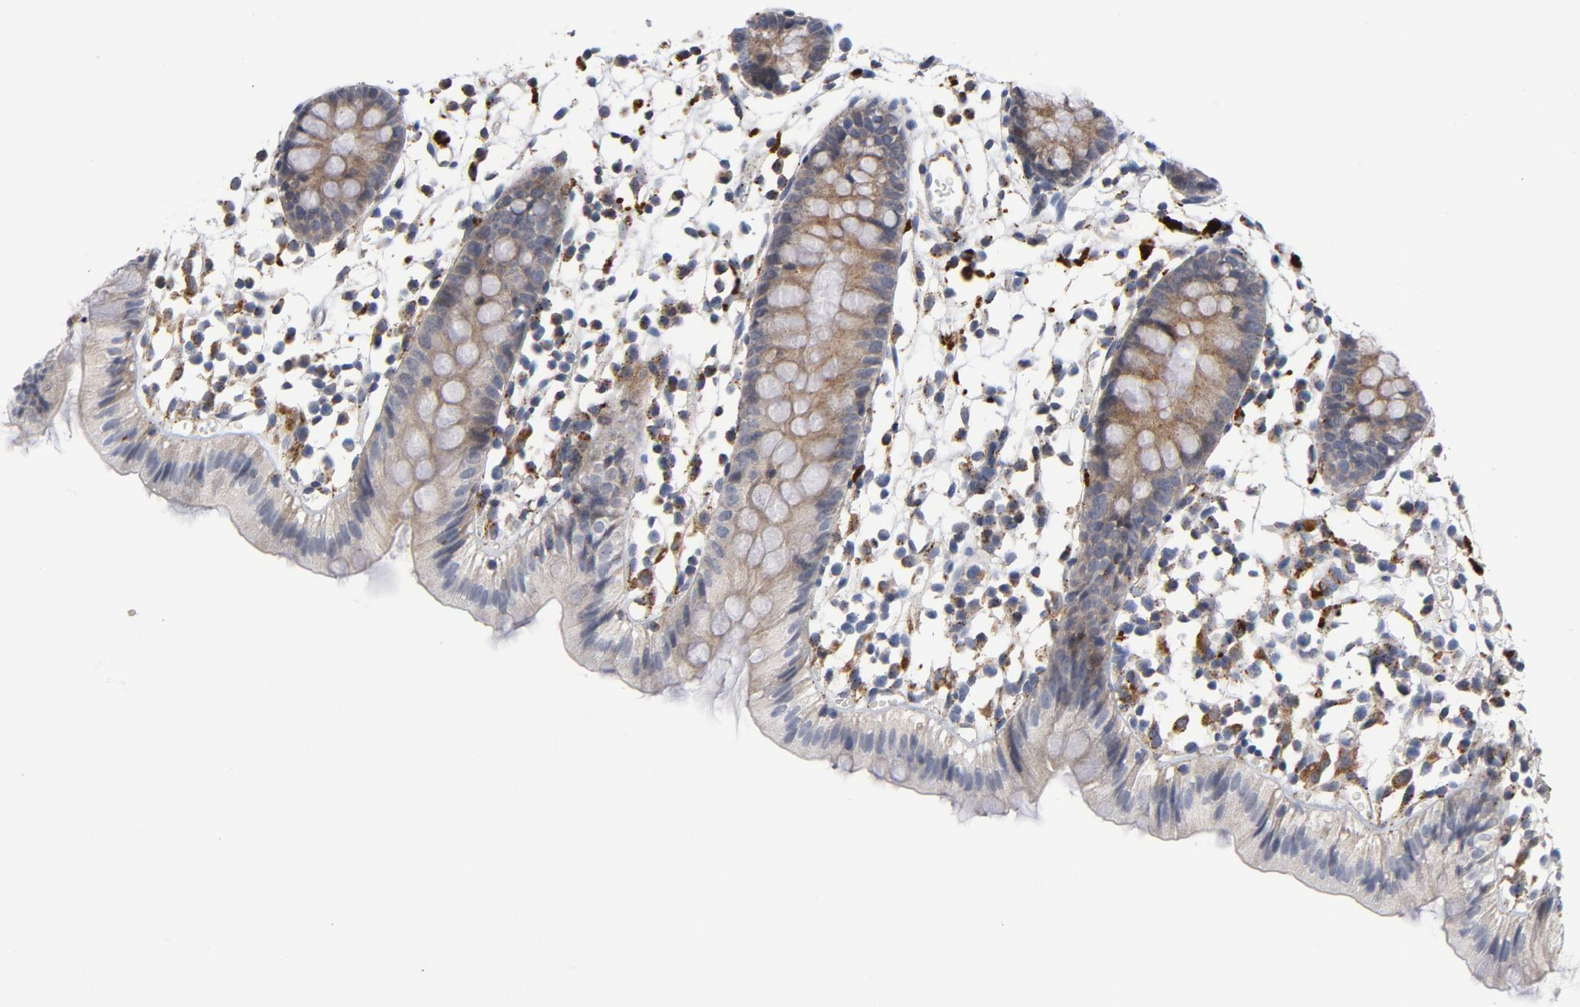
{"staining": {"intensity": "negative", "quantity": "none", "location": "none"}, "tissue": "colon", "cell_type": "Endothelial cells", "image_type": "normal", "snomed": [{"axis": "morphology", "description": "Normal tissue, NOS"}, {"axis": "topography", "description": "Colon"}], "caption": "A high-resolution image shows immunohistochemistry (IHC) staining of benign colon, which demonstrates no significant expression in endothelial cells. Brightfield microscopy of immunohistochemistry stained with DAB (3,3'-diaminobenzidine) (brown) and hematoxylin (blue), captured at high magnification.", "gene": "AKT2", "patient": {"sex": "male", "age": 14}}